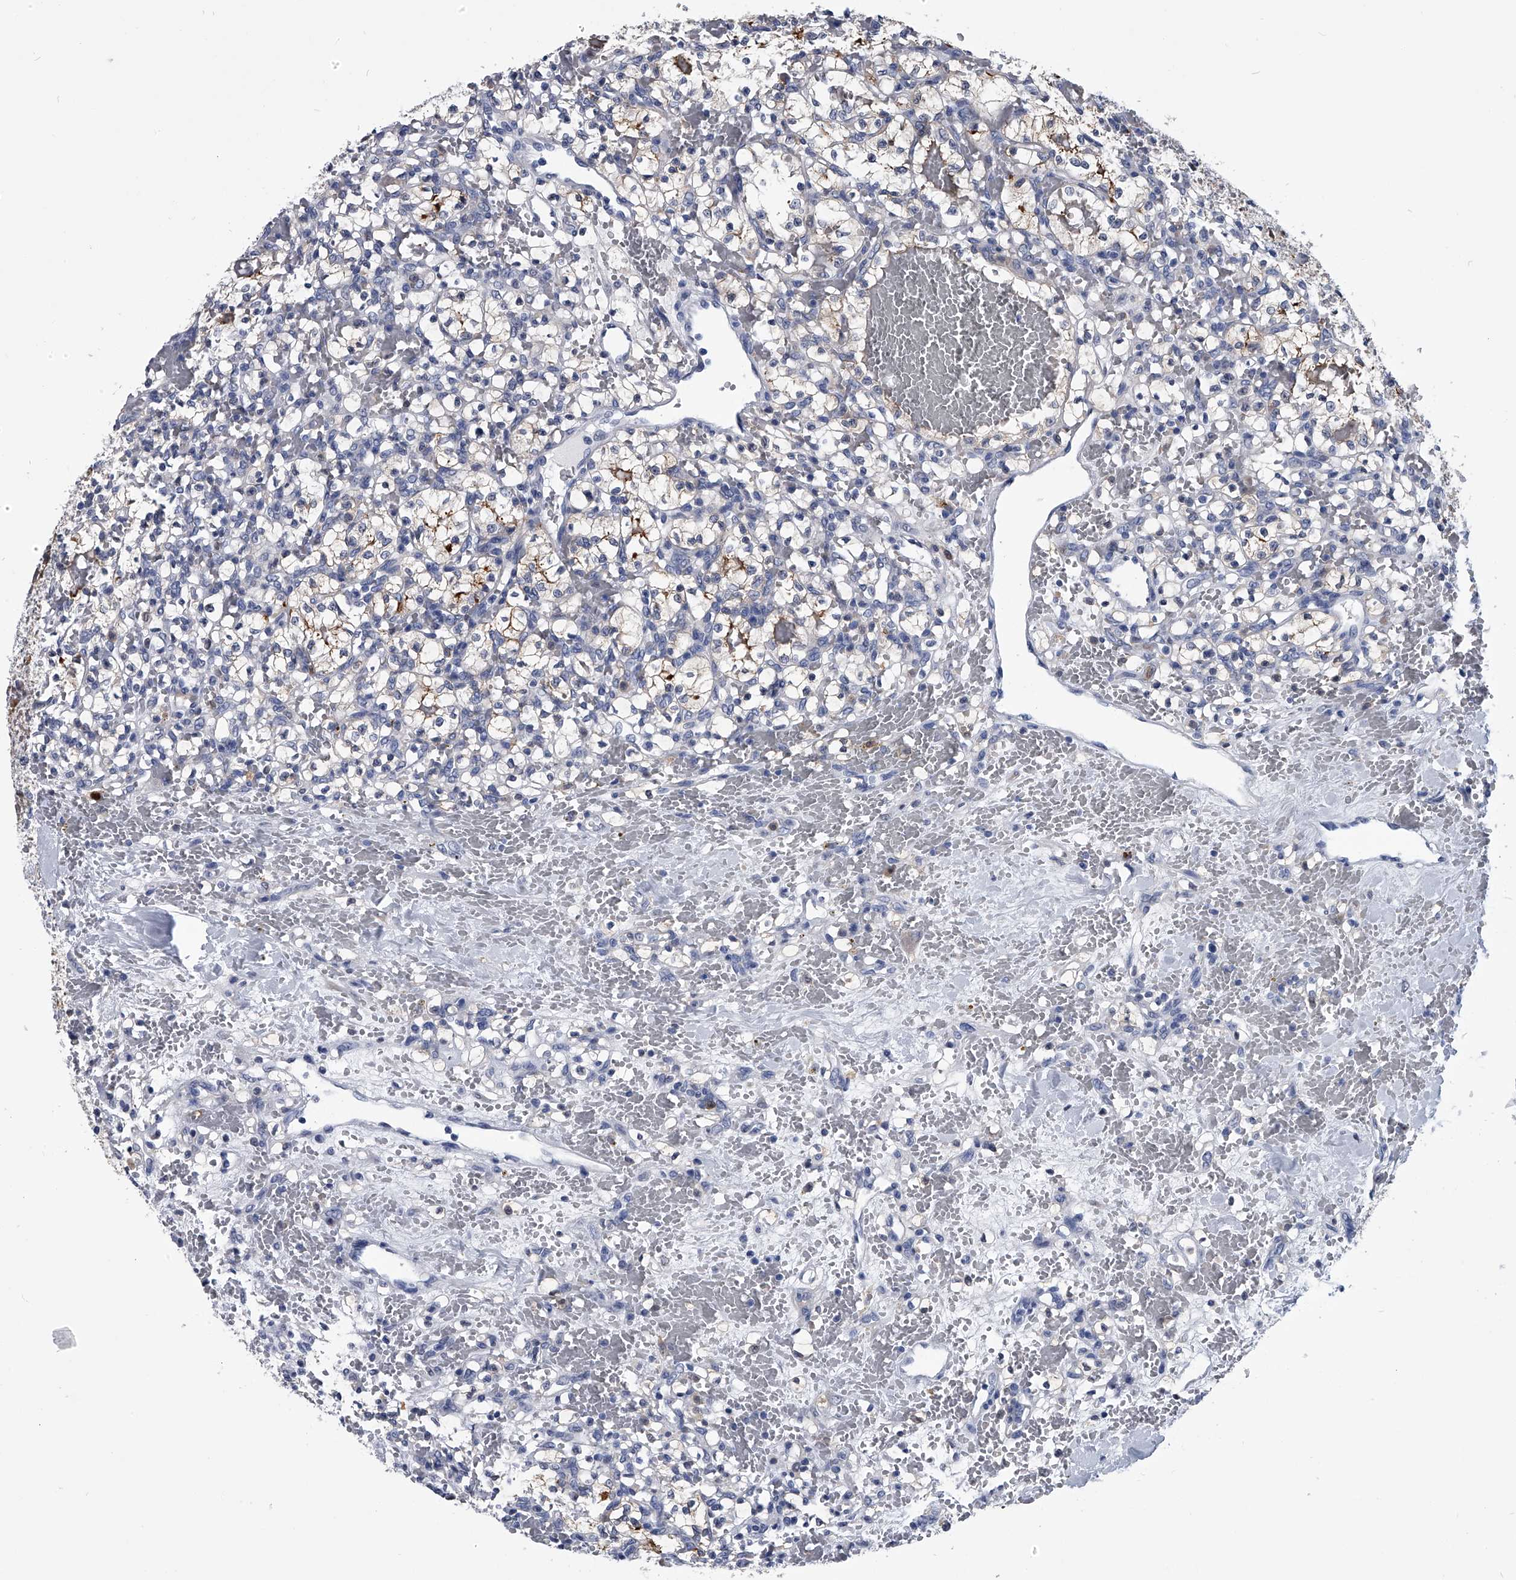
{"staining": {"intensity": "moderate", "quantity": "<25%", "location": "cytoplasmic/membranous"}, "tissue": "renal cancer", "cell_type": "Tumor cells", "image_type": "cancer", "snomed": [{"axis": "morphology", "description": "Adenocarcinoma, NOS"}, {"axis": "topography", "description": "Kidney"}], "caption": "An IHC photomicrograph of neoplastic tissue is shown. Protein staining in brown shows moderate cytoplasmic/membranous positivity in renal adenocarcinoma within tumor cells. The staining is performed using DAB (3,3'-diaminobenzidine) brown chromogen to label protein expression. The nuclei are counter-stained blue using hematoxylin.", "gene": "PDXK", "patient": {"sex": "female", "age": 60}}